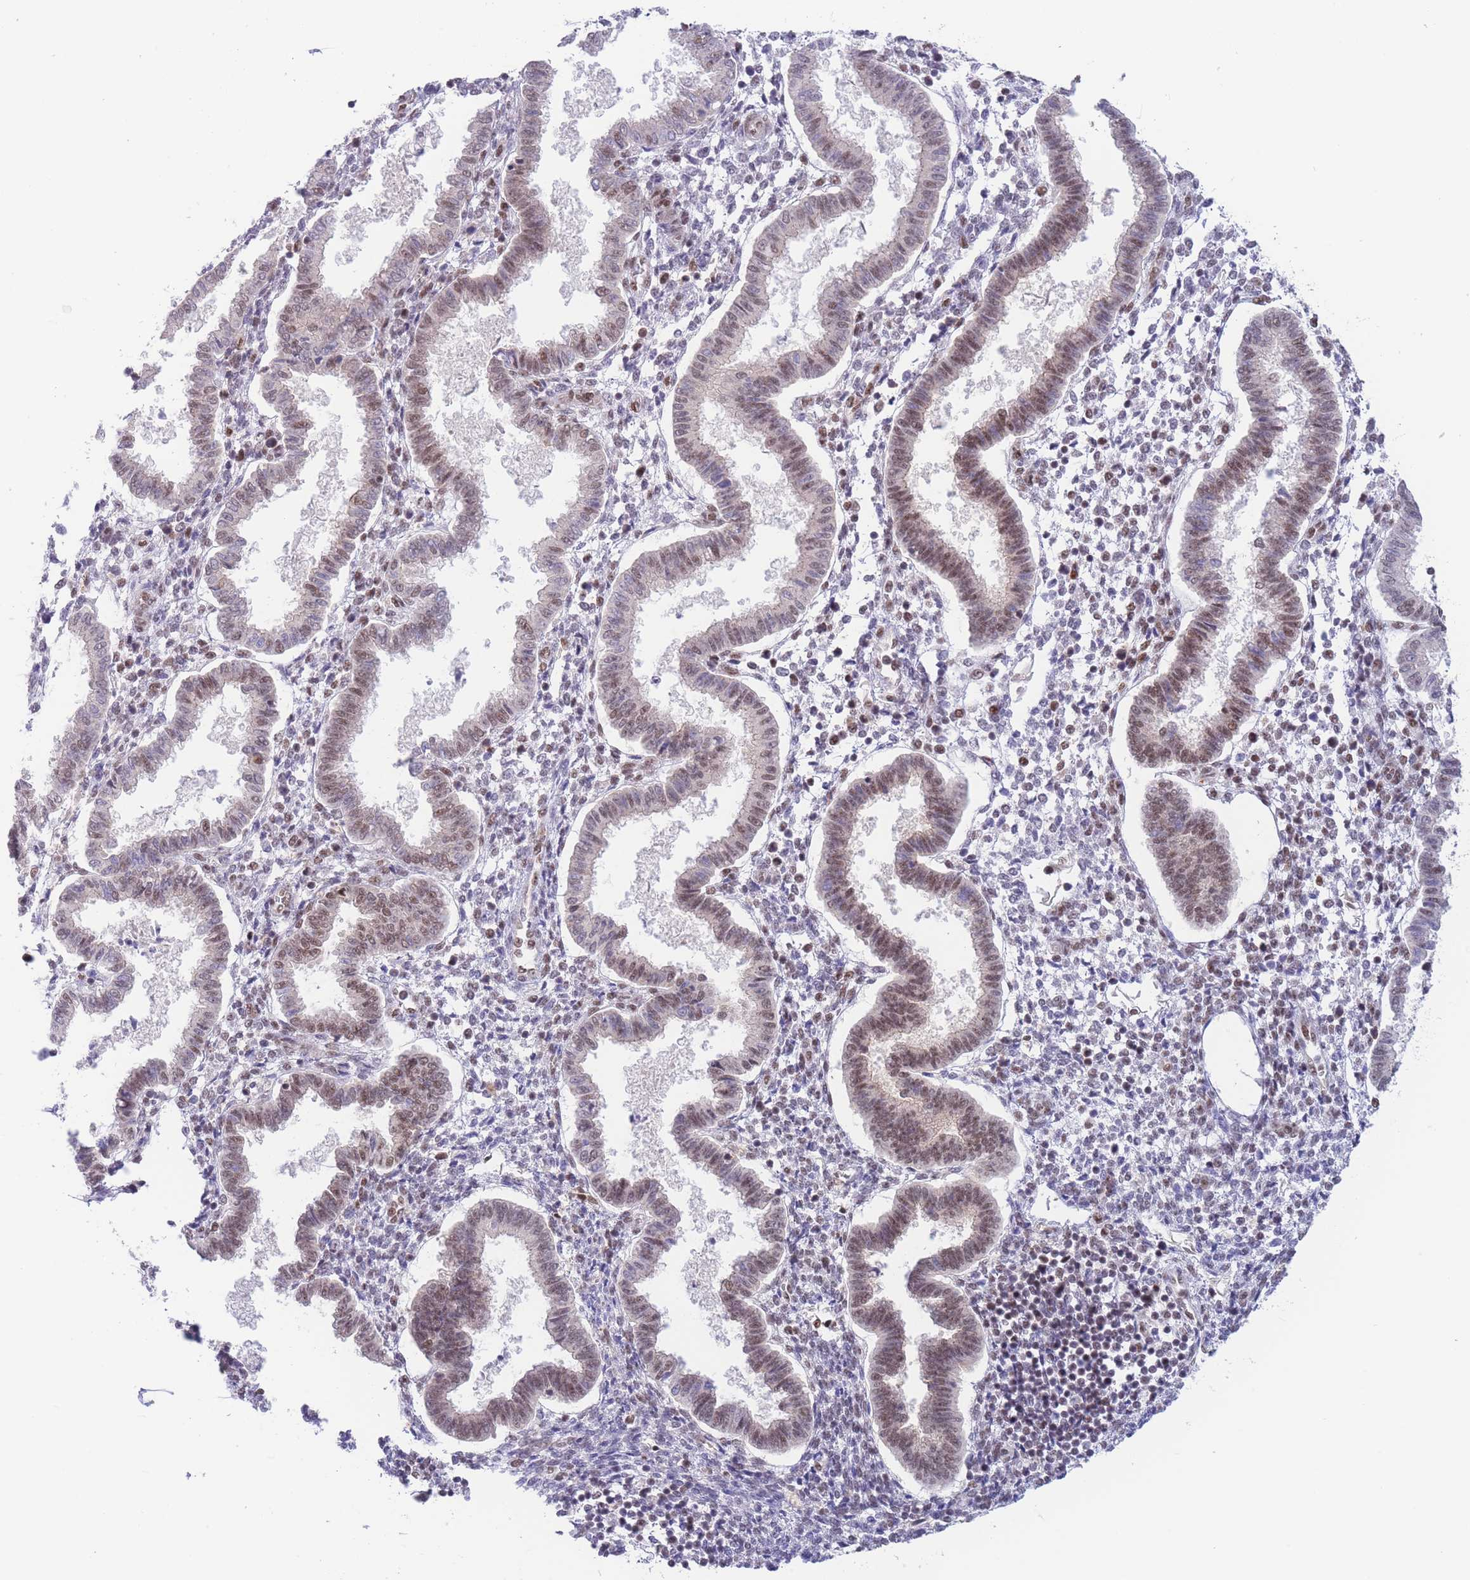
{"staining": {"intensity": "moderate", "quantity": "25%-75%", "location": "nuclear"}, "tissue": "endometrium", "cell_type": "Cells in endometrial stroma", "image_type": "normal", "snomed": [{"axis": "morphology", "description": "Normal tissue, NOS"}, {"axis": "topography", "description": "Endometrium"}], "caption": "A medium amount of moderate nuclear staining is seen in approximately 25%-75% of cells in endometrial stroma in unremarkable endometrium. The staining is performed using DAB (3,3'-diaminobenzidine) brown chromogen to label protein expression. The nuclei are counter-stained blue using hematoxylin.", "gene": "SMAD9", "patient": {"sex": "female", "age": 24}}